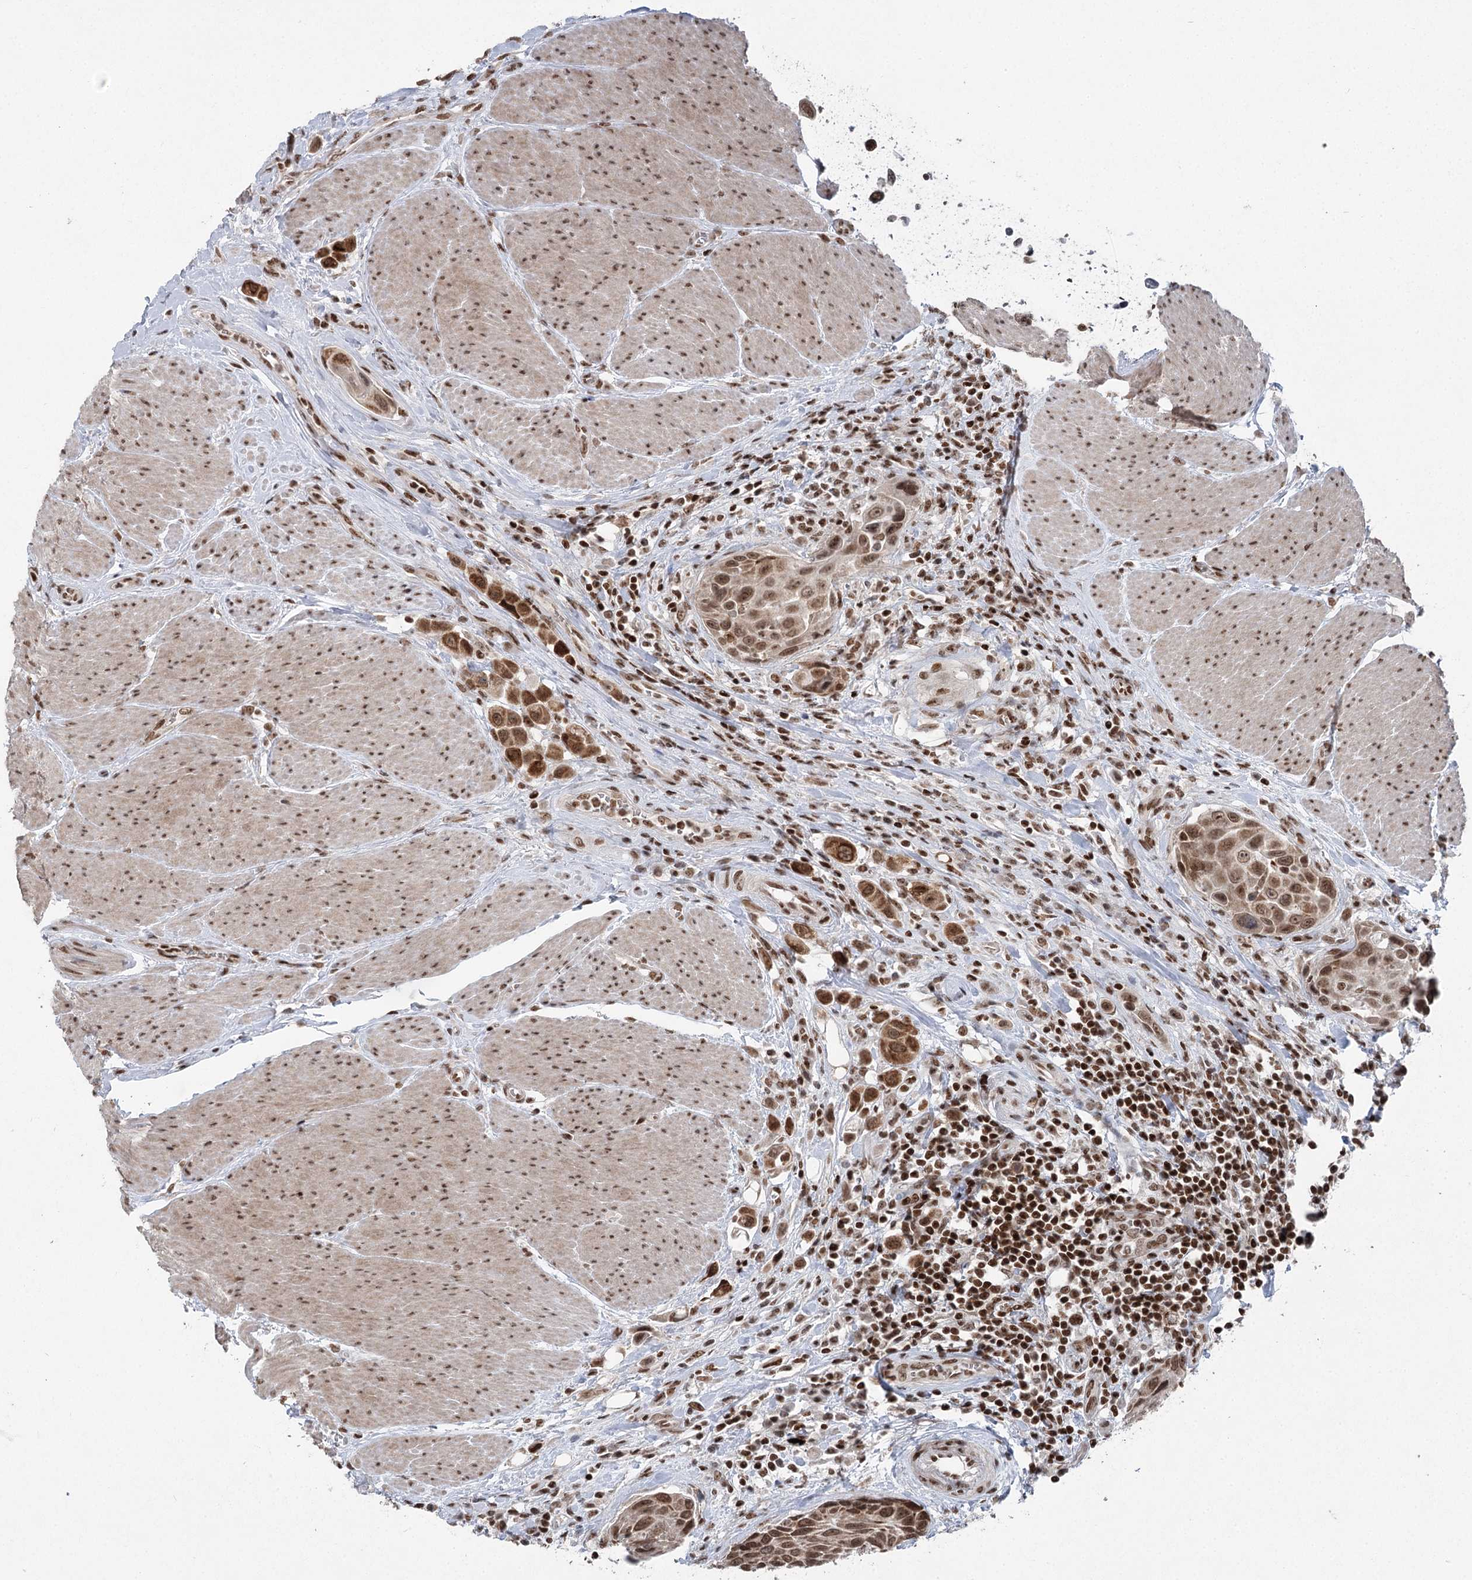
{"staining": {"intensity": "strong", "quantity": ">75%", "location": "cytoplasmic/membranous,nuclear"}, "tissue": "urothelial cancer", "cell_type": "Tumor cells", "image_type": "cancer", "snomed": [{"axis": "morphology", "description": "Urothelial carcinoma, High grade"}, {"axis": "topography", "description": "Urinary bladder"}], "caption": "A photomicrograph showing strong cytoplasmic/membranous and nuclear expression in about >75% of tumor cells in urothelial cancer, as visualized by brown immunohistochemical staining.", "gene": "CGGBP1", "patient": {"sex": "male", "age": 50}}